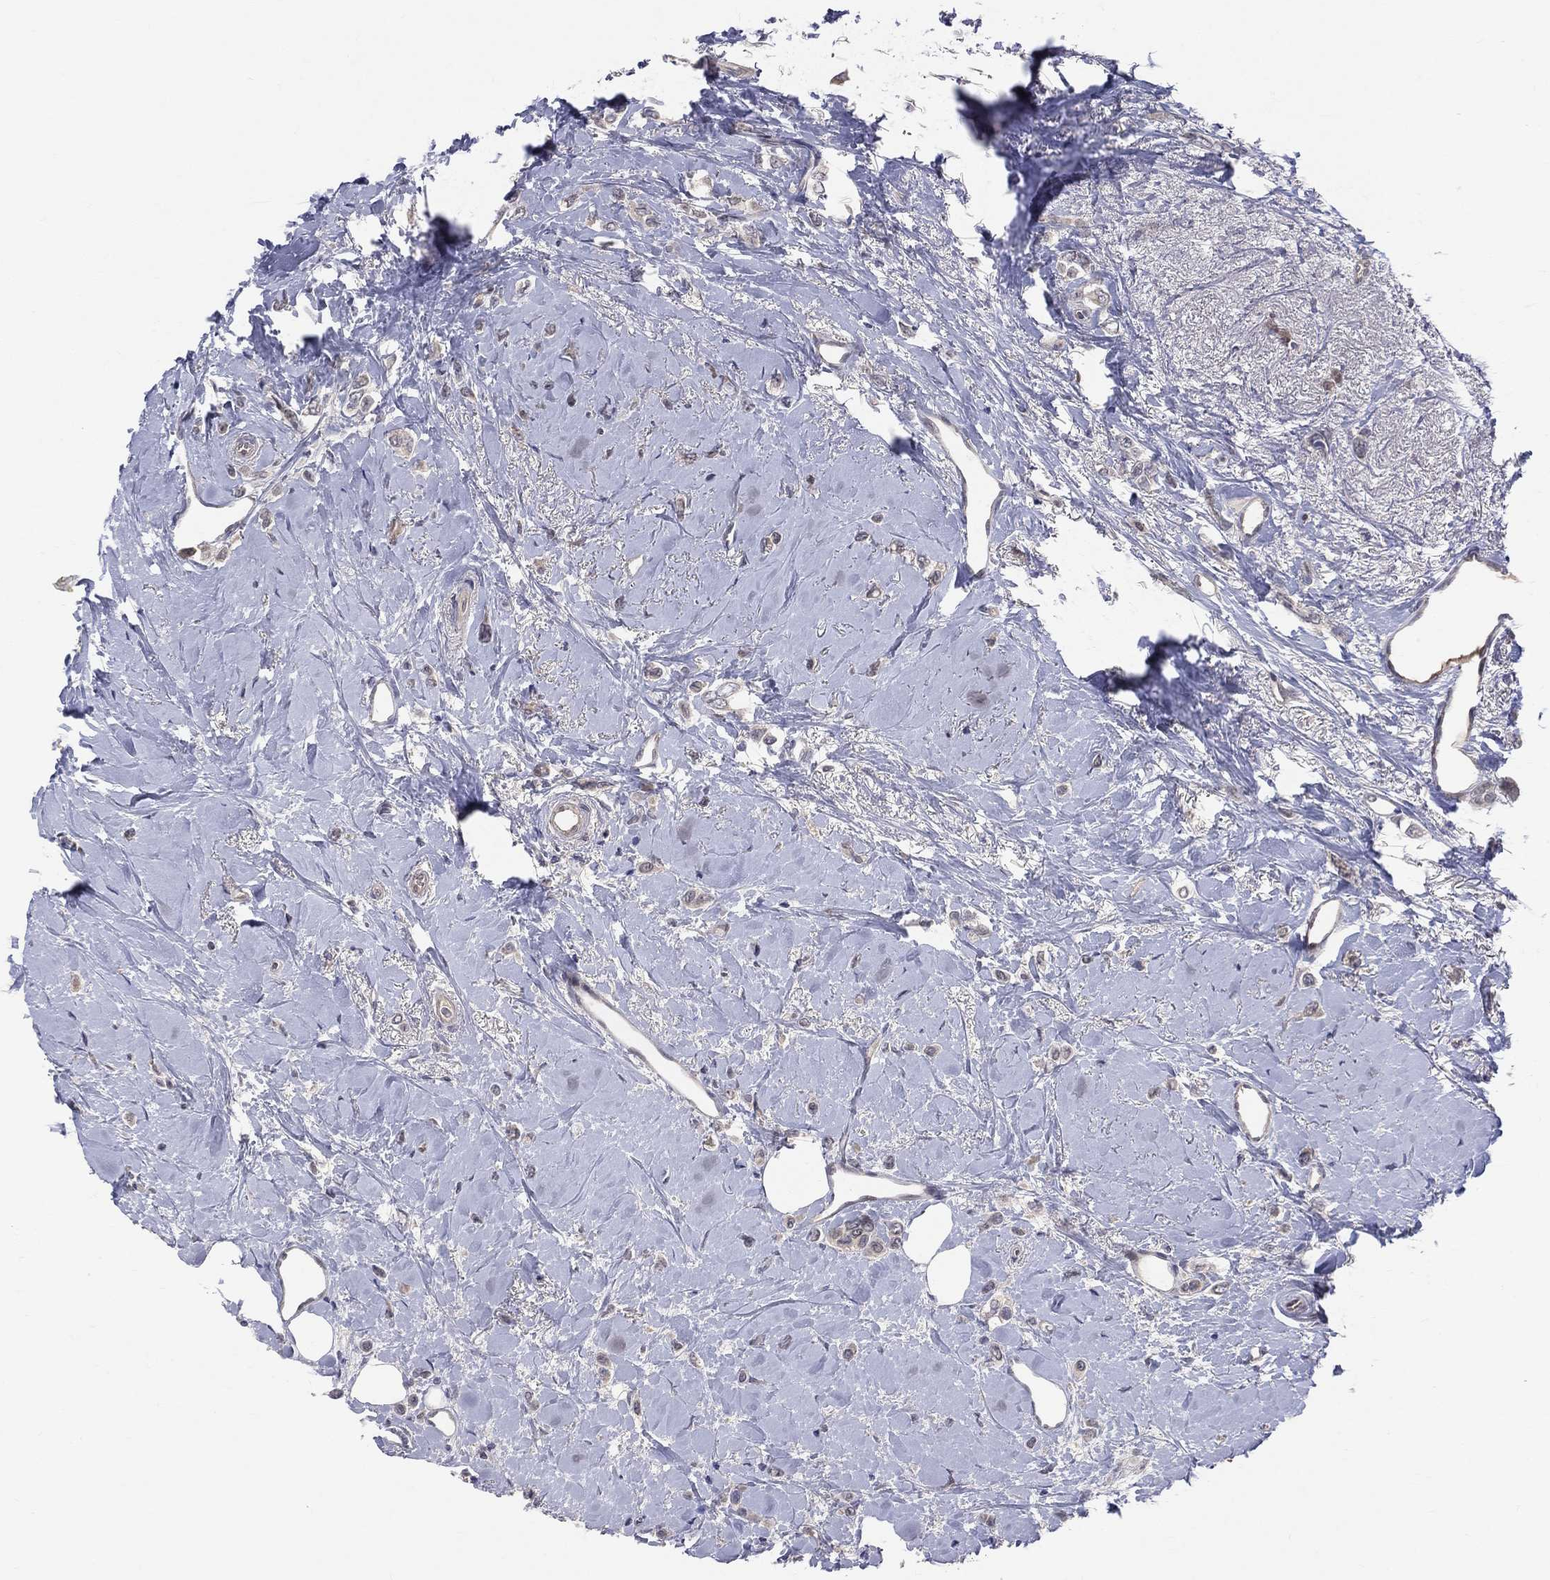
{"staining": {"intensity": "negative", "quantity": "none", "location": "none"}, "tissue": "breast cancer", "cell_type": "Tumor cells", "image_type": "cancer", "snomed": [{"axis": "morphology", "description": "Lobular carcinoma"}, {"axis": "topography", "description": "Breast"}], "caption": "Immunohistochemistry of breast cancer (lobular carcinoma) displays no staining in tumor cells. (DAB (3,3'-diaminobenzidine) IHC, high magnification).", "gene": "DLG4", "patient": {"sex": "female", "age": 66}}